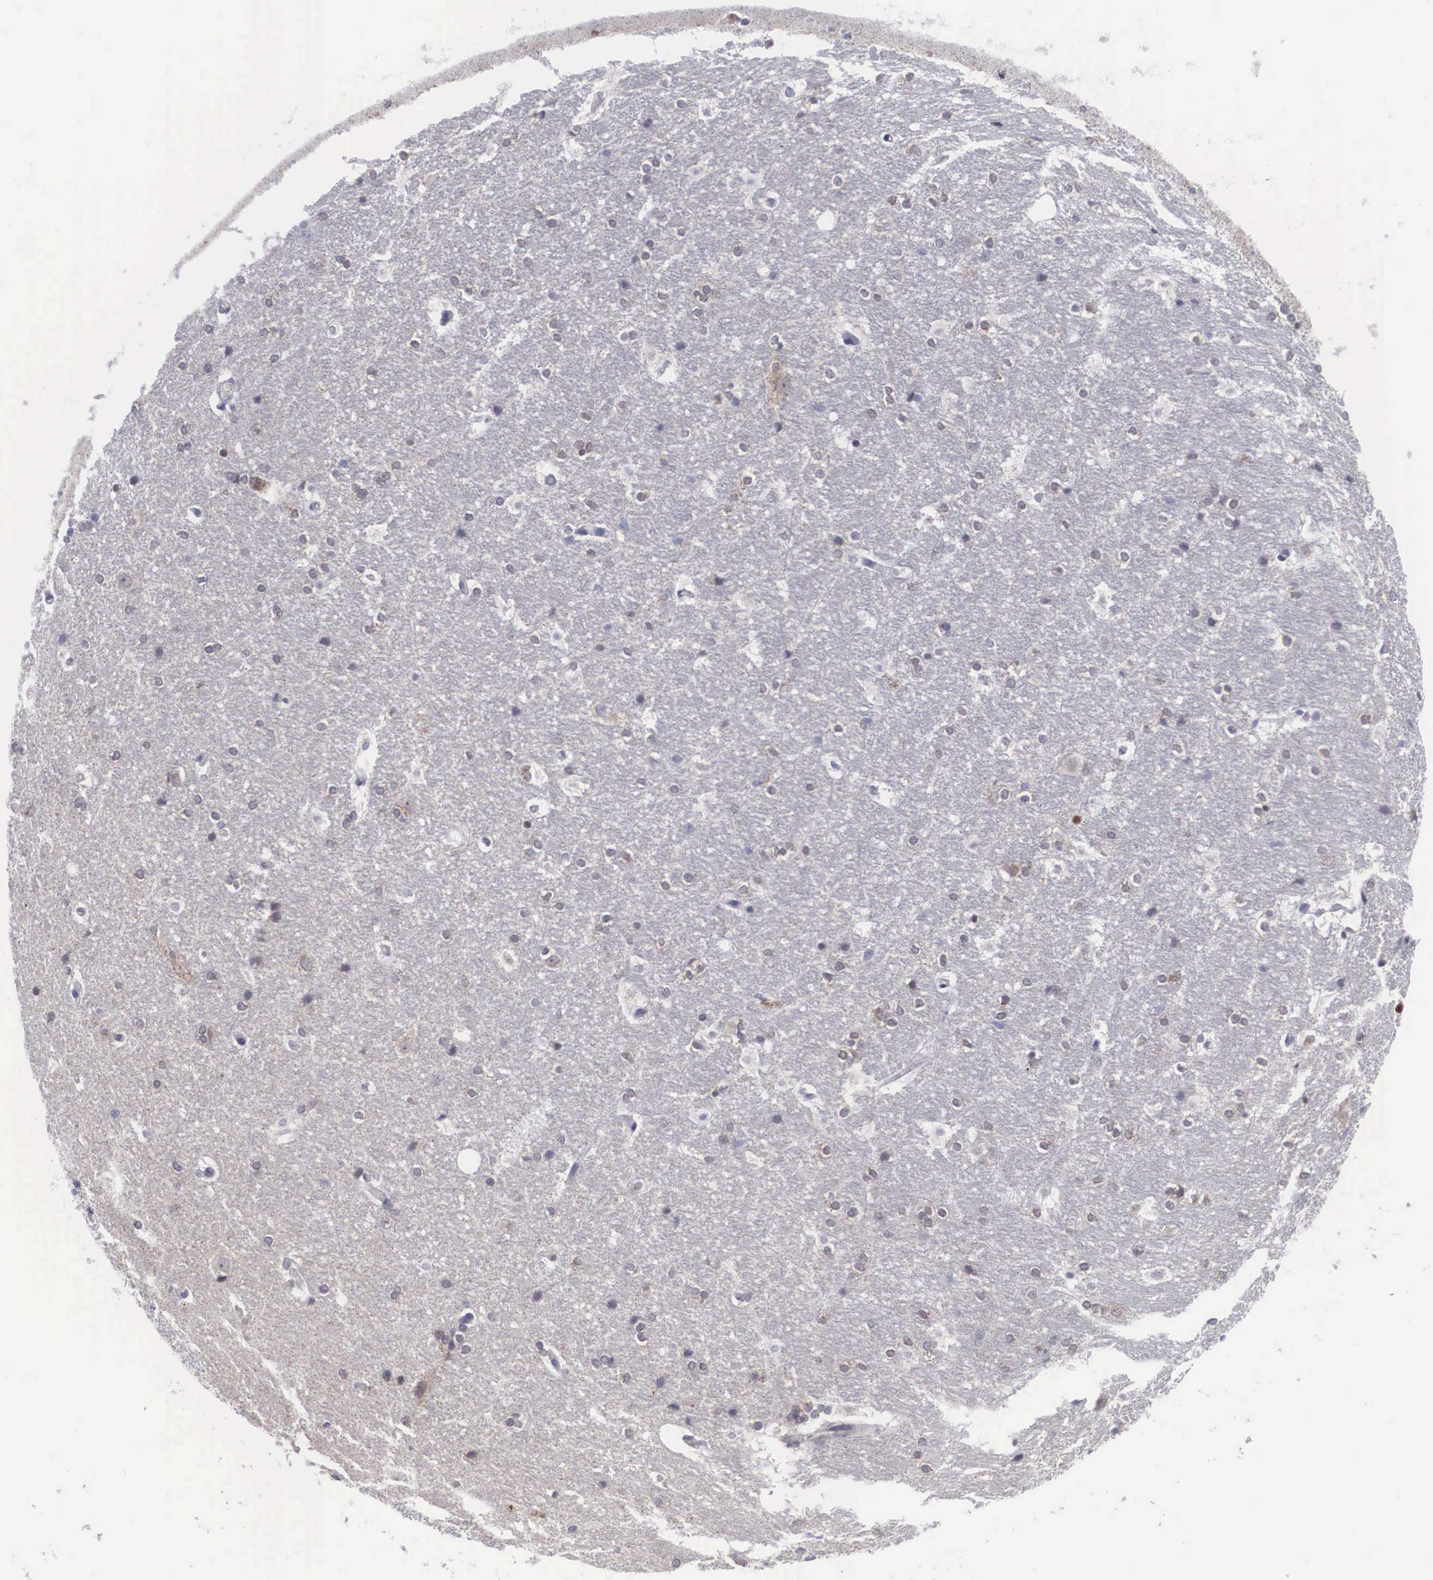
{"staining": {"intensity": "negative", "quantity": "none", "location": "none"}, "tissue": "hippocampus", "cell_type": "Glial cells", "image_type": "normal", "snomed": [{"axis": "morphology", "description": "Normal tissue, NOS"}, {"axis": "topography", "description": "Hippocampus"}], "caption": "This is a histopathology image of IHC staining of normal hippocampus, which shows no positivity in glial cells.", "gene": "SOX11", "patient": {"sex": "female", "age": 19}}